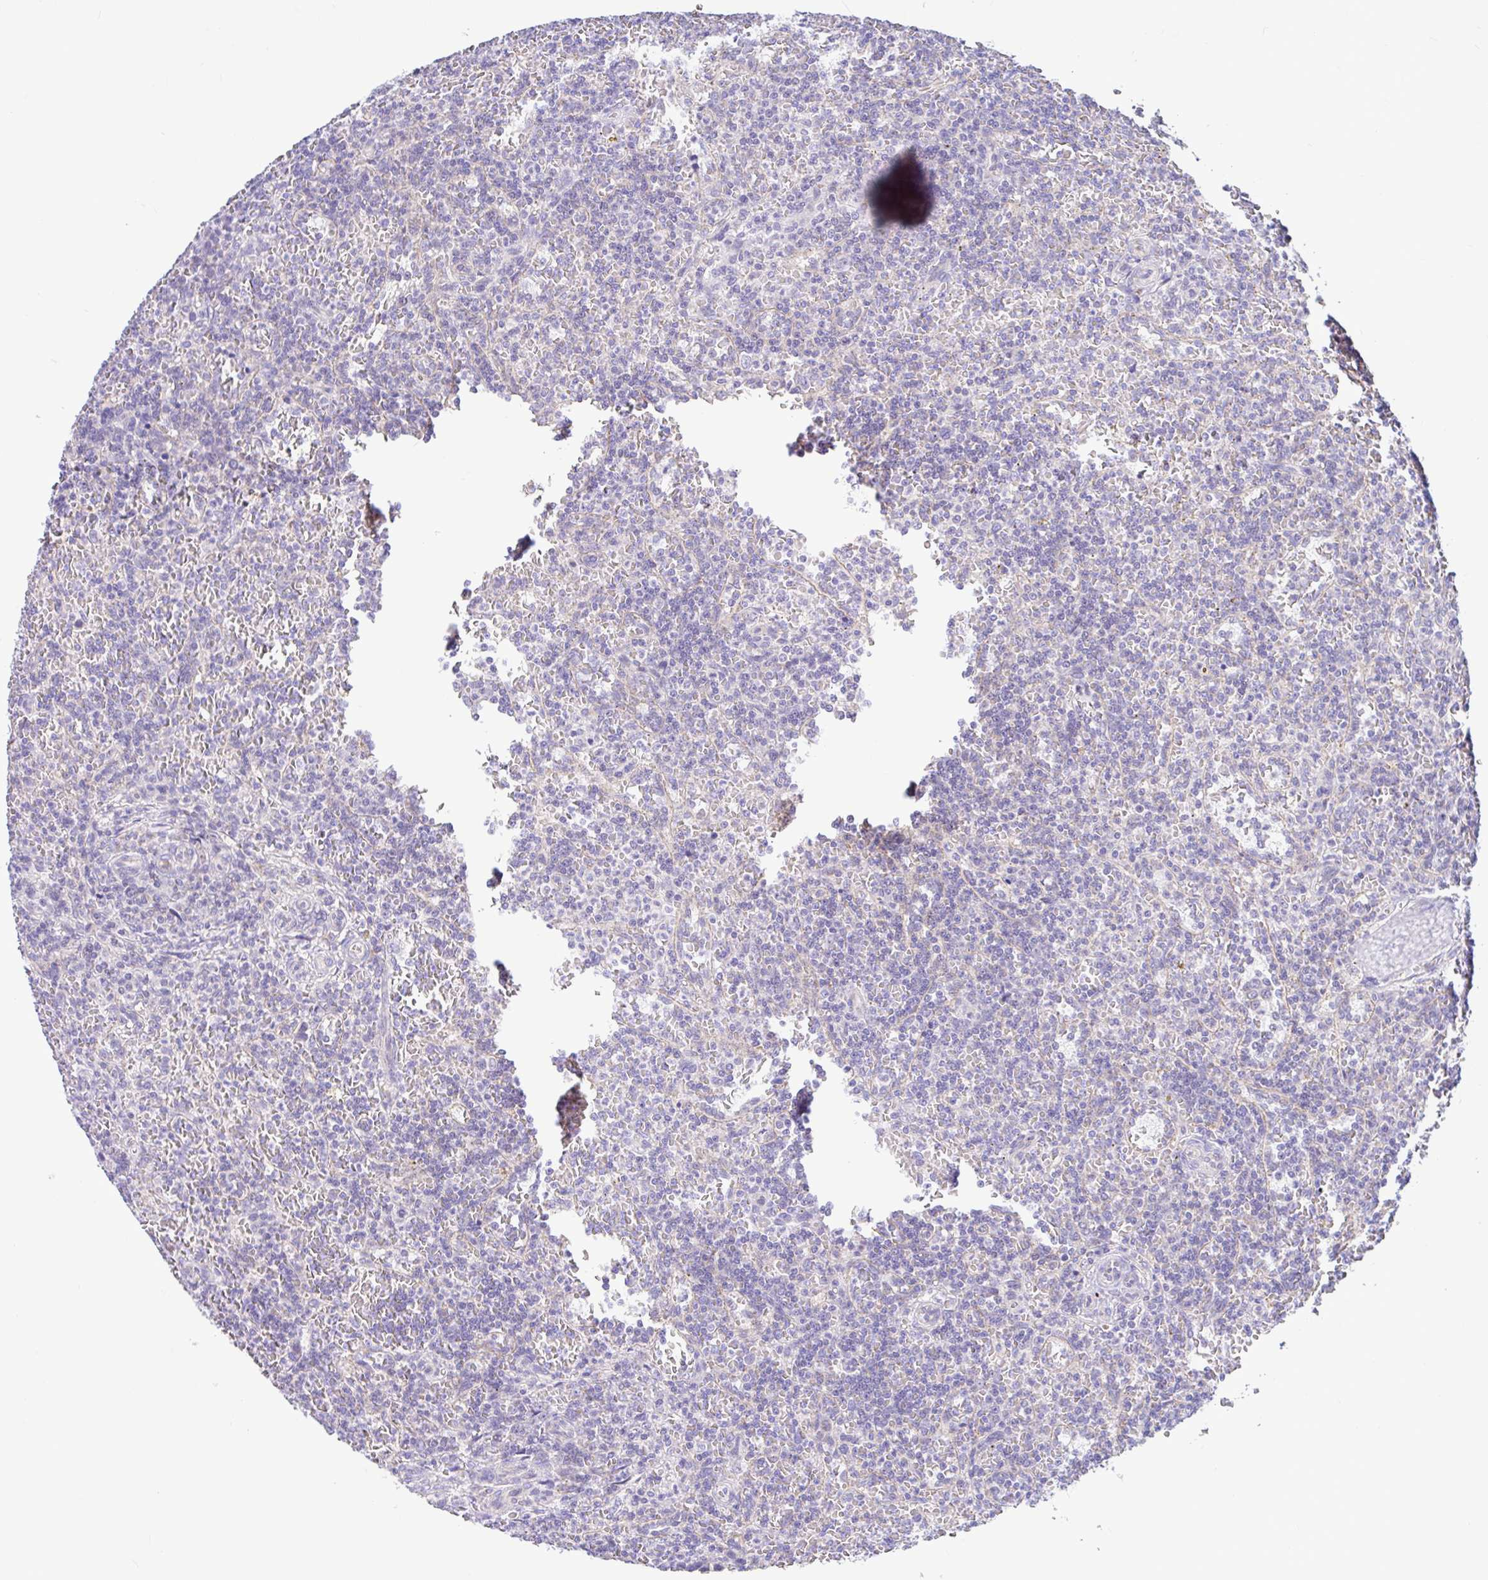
{"staining": {"intensity": "negative", "quantity": "none", "location": "none"}, "tissue": "lymphoma", "cell_type": "Tumor cells", "image_type": "cancer", "snomed": [{"axis": "morphology", "description": "Malignant lymphoma, non-Hodgkin's type, Low grade"}, {"axis": "topography", "description": "Spleen"}], "caption": "High power microscopy photomicrograph of an immunohistochemistry micrograph of lymphoma, revealing no significant expression in tumor cells. The staining was performed using DAB to visualize the protein expression in brown, while the nuclei were stained in blue with hematoxylin (Magnification: 20x).", "gene": "NDUFS2", "patient": {"sex": "male", "age": 73}}